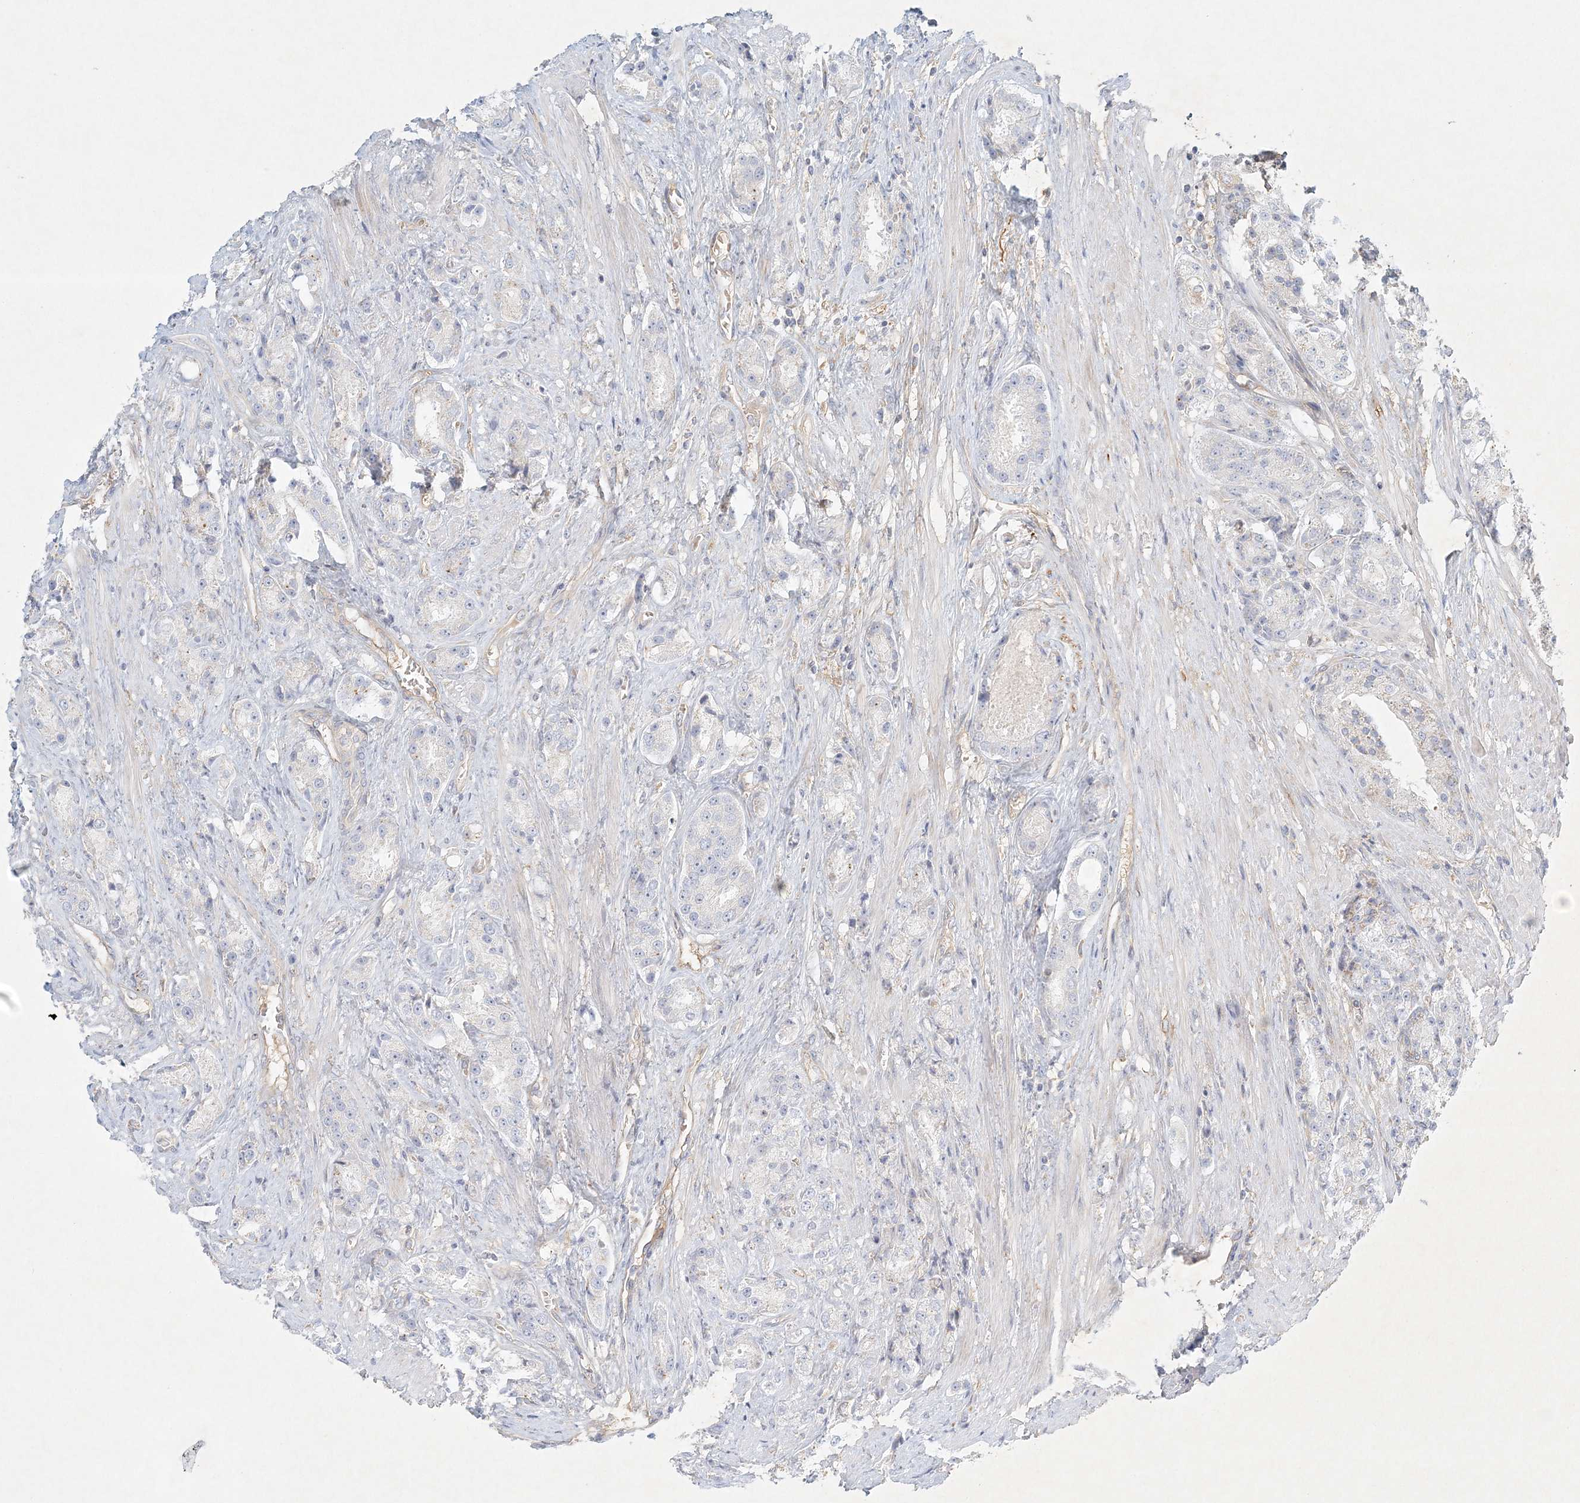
{"staining": {"intensity": "negative", "quantity": "none", "location": "none"}, "tissue": "prostate cancer", "cell_type": "Tumor cells", "image_type": "cancer", "snomed": [{"axis": "morphology", "description": "Adenocarcinoma, High grade"}, {"axis": "topography", "description": "Prostate"}], "caption": "High magnification brightfield microscopy of prostate adenocarcinoma (high-grade) stained with DAB (3,3'-diaminobenzidine) (brown) and counterstained with hematoxylin (blue): tumor cells show no significant expression. The staining is performed using DAB (3,3'-diaminobenzidine) brown chromogen with nuclei counter-stained in using hematoxylin.", "gene": "STK11IP", "patient": {"sex": "male", "age": 60}}